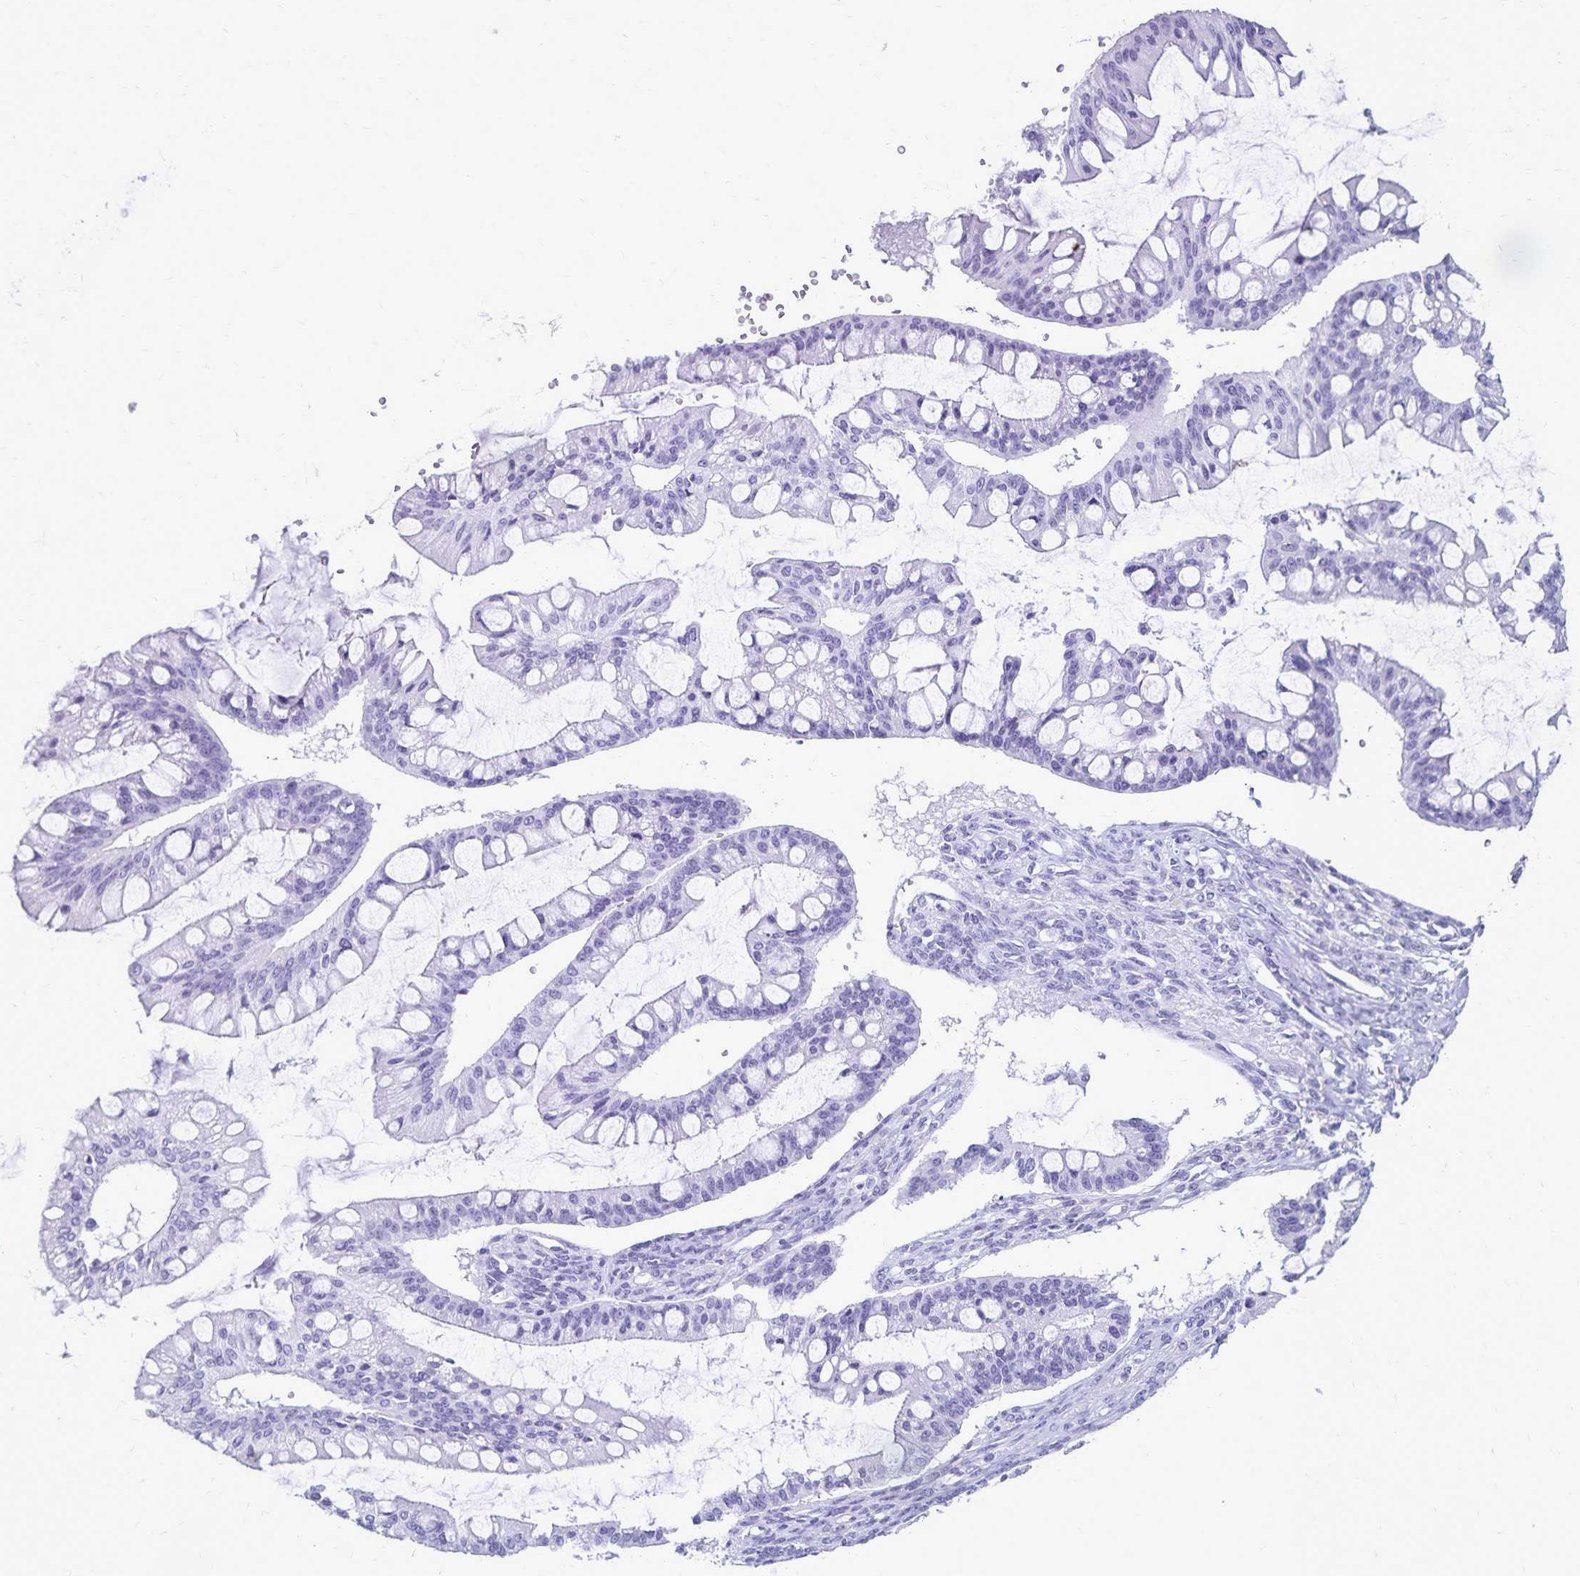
{"staining": {"intensity": "negative", "quantity": "none", "location": "none"}, "tissue": "ovarian cancer", "cell_type": "Tumor cells", "image_type": "cancer", "snomed": [{"axis": "morphology", "description": "Cystadenocarcinoma, mucinous, NOS"}, {"axis": "topography", "description": "Ovary"}], "caption": "Immunohistochemistry of mucinous cystadenocarcinoma (ovarian) shows no staining in tumor cells.", "gene": "GIP", "patient": {"sex": "female", "age": 73}}